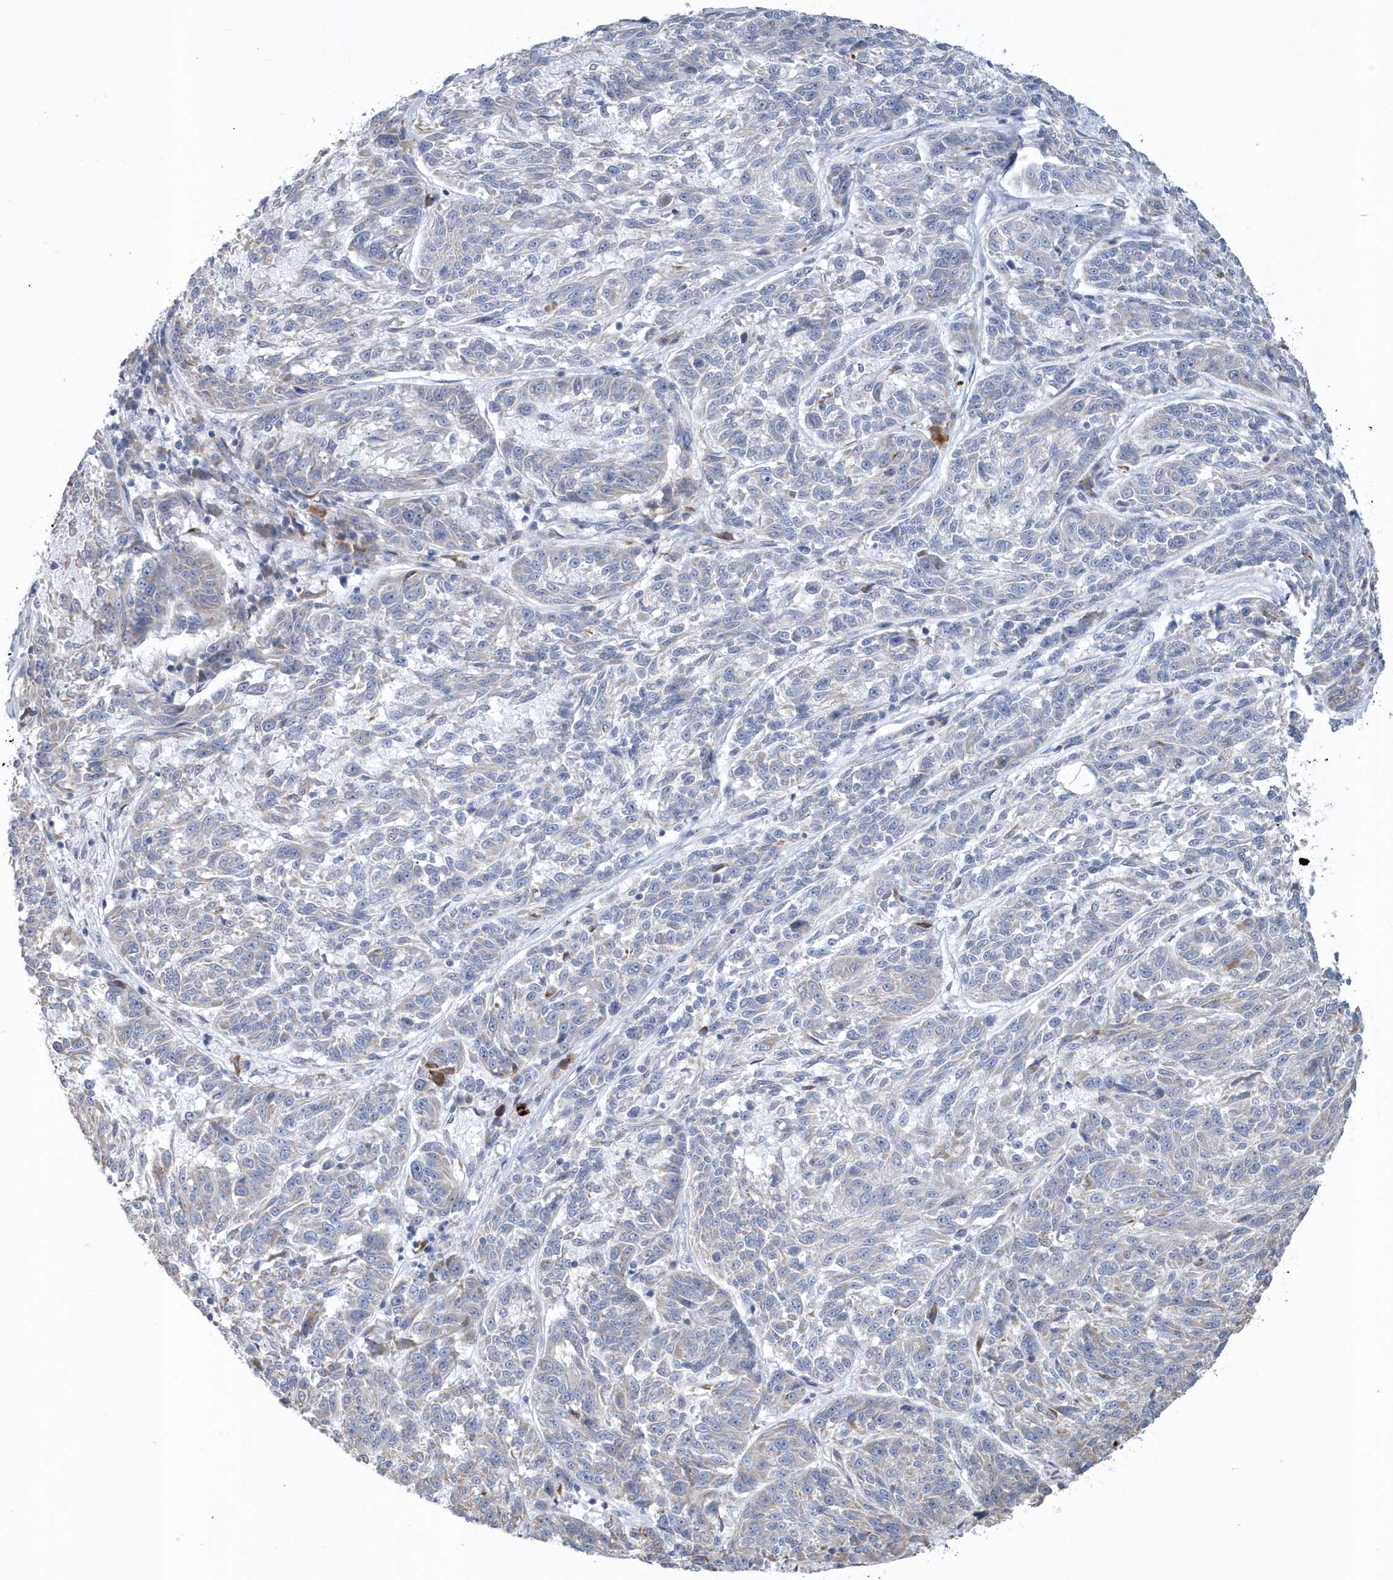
{"staining": {"intensity": "negative", "quantity": "none", "location": "none"}, "tissue": "melanoma", "cell_type": "Tumor cells", "image_type": "cancer", "snomed": [{"axis": "morphology", "description": "Malignant melanoma, NOS"}, {"axis": "topography", "description": "Skin"}], "caption": "The micrograph shows no staining of tumor cells in malignant melanoma.", "gene": "SPATA18", "patient": {"sex": "male", "age": 53}}